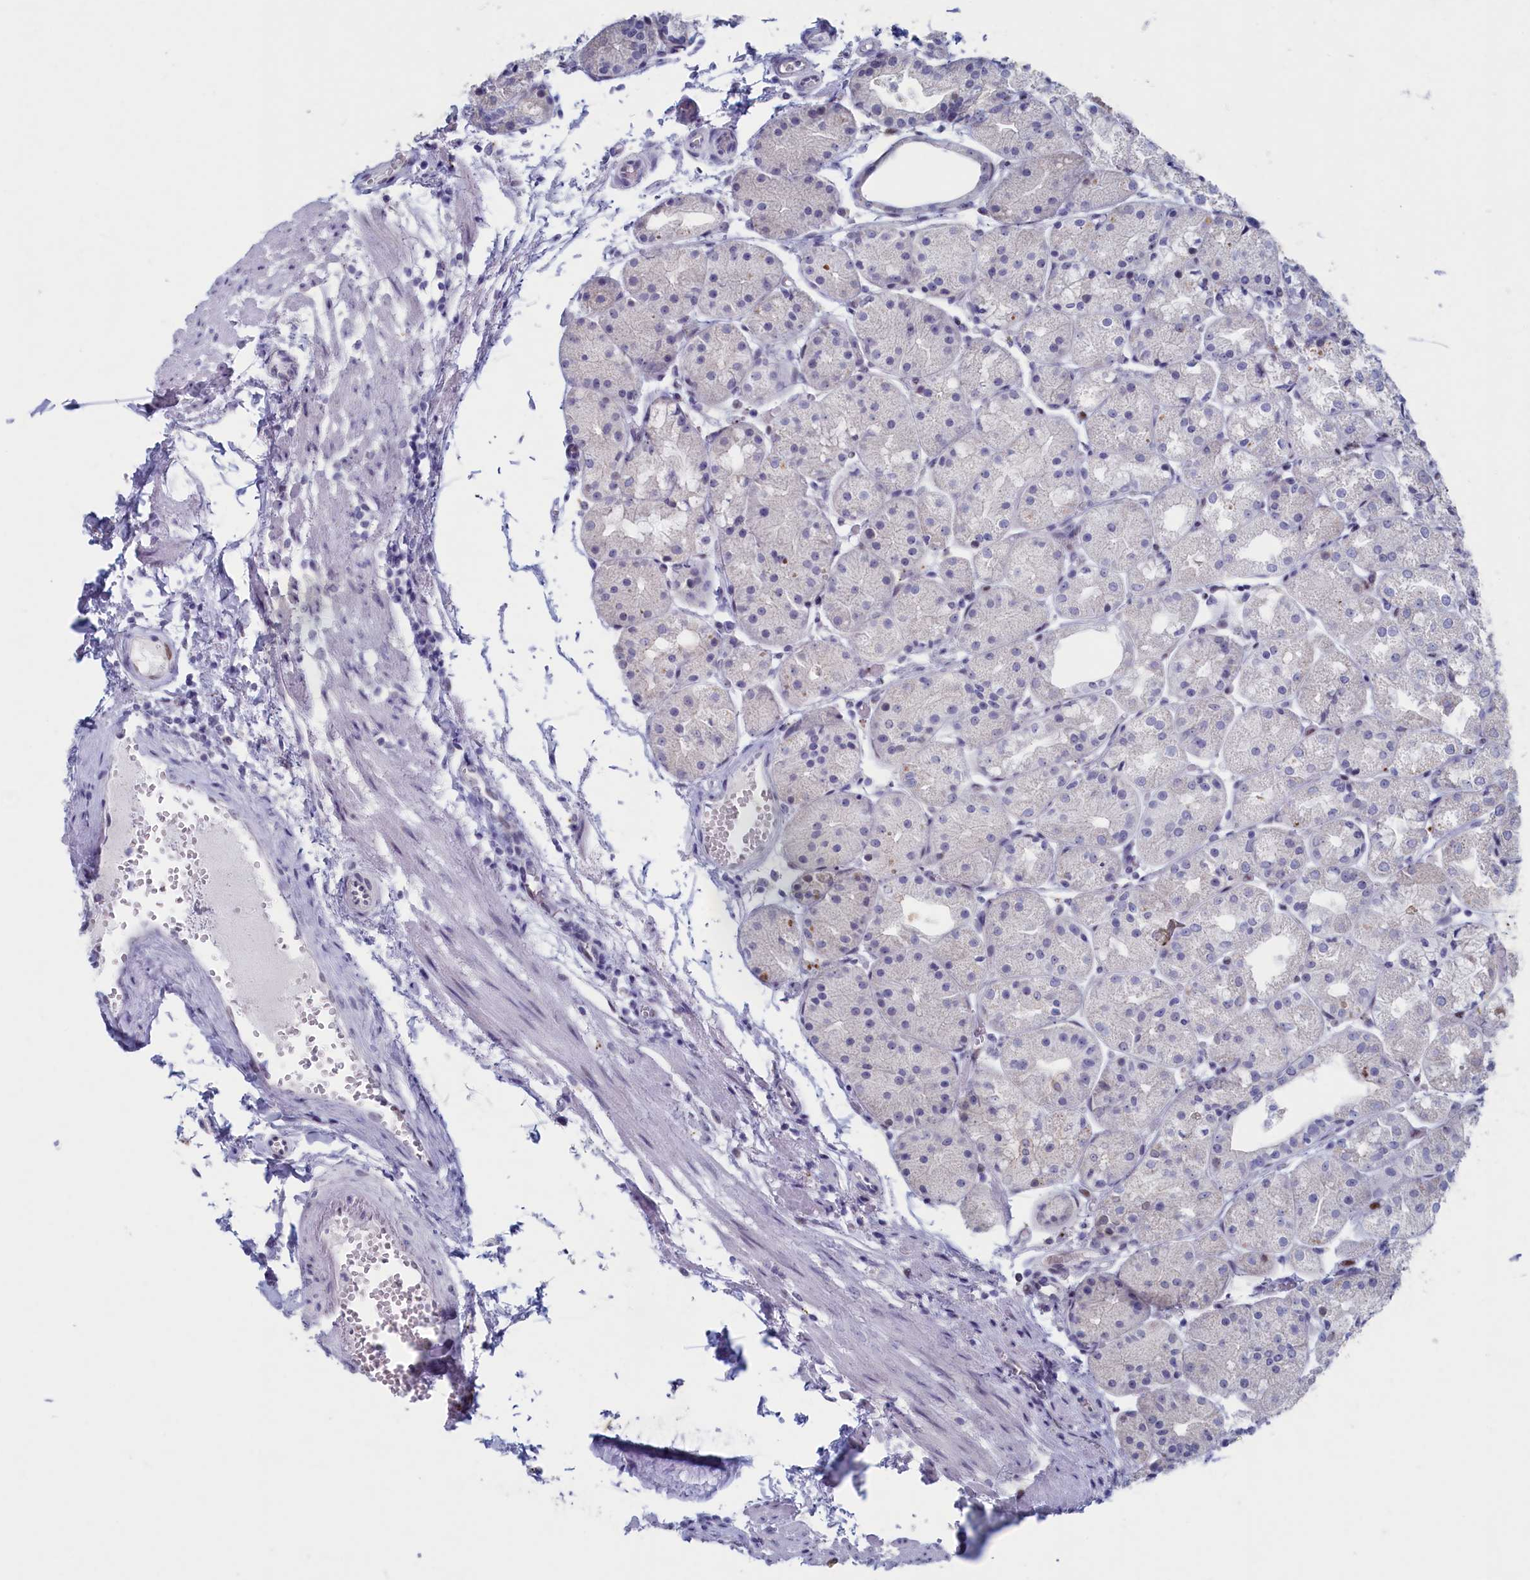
{"staining": {"intensity": "moderate", "quantity": "<25%", "location": "nuclear"}, "tissue": "stomach", "cell_type": "Glandular cells", "image_type": "normal", "snomed": [{"axis": "morphology", "description": "Normal tissue, NOS"}, {"axis": "topography", "description": "Stomach, upper"}], "caption": "Protein staining demonstrates moderate nuclear positivity in approximately <25% of glandular cells in benign stomach. (DAB (3,3'-diaminobenzidine) IHC, brown staining for protein, blue staining for nuclei).", "gene": "WDR76", "patient": {"sex": "male", "age": 72}}